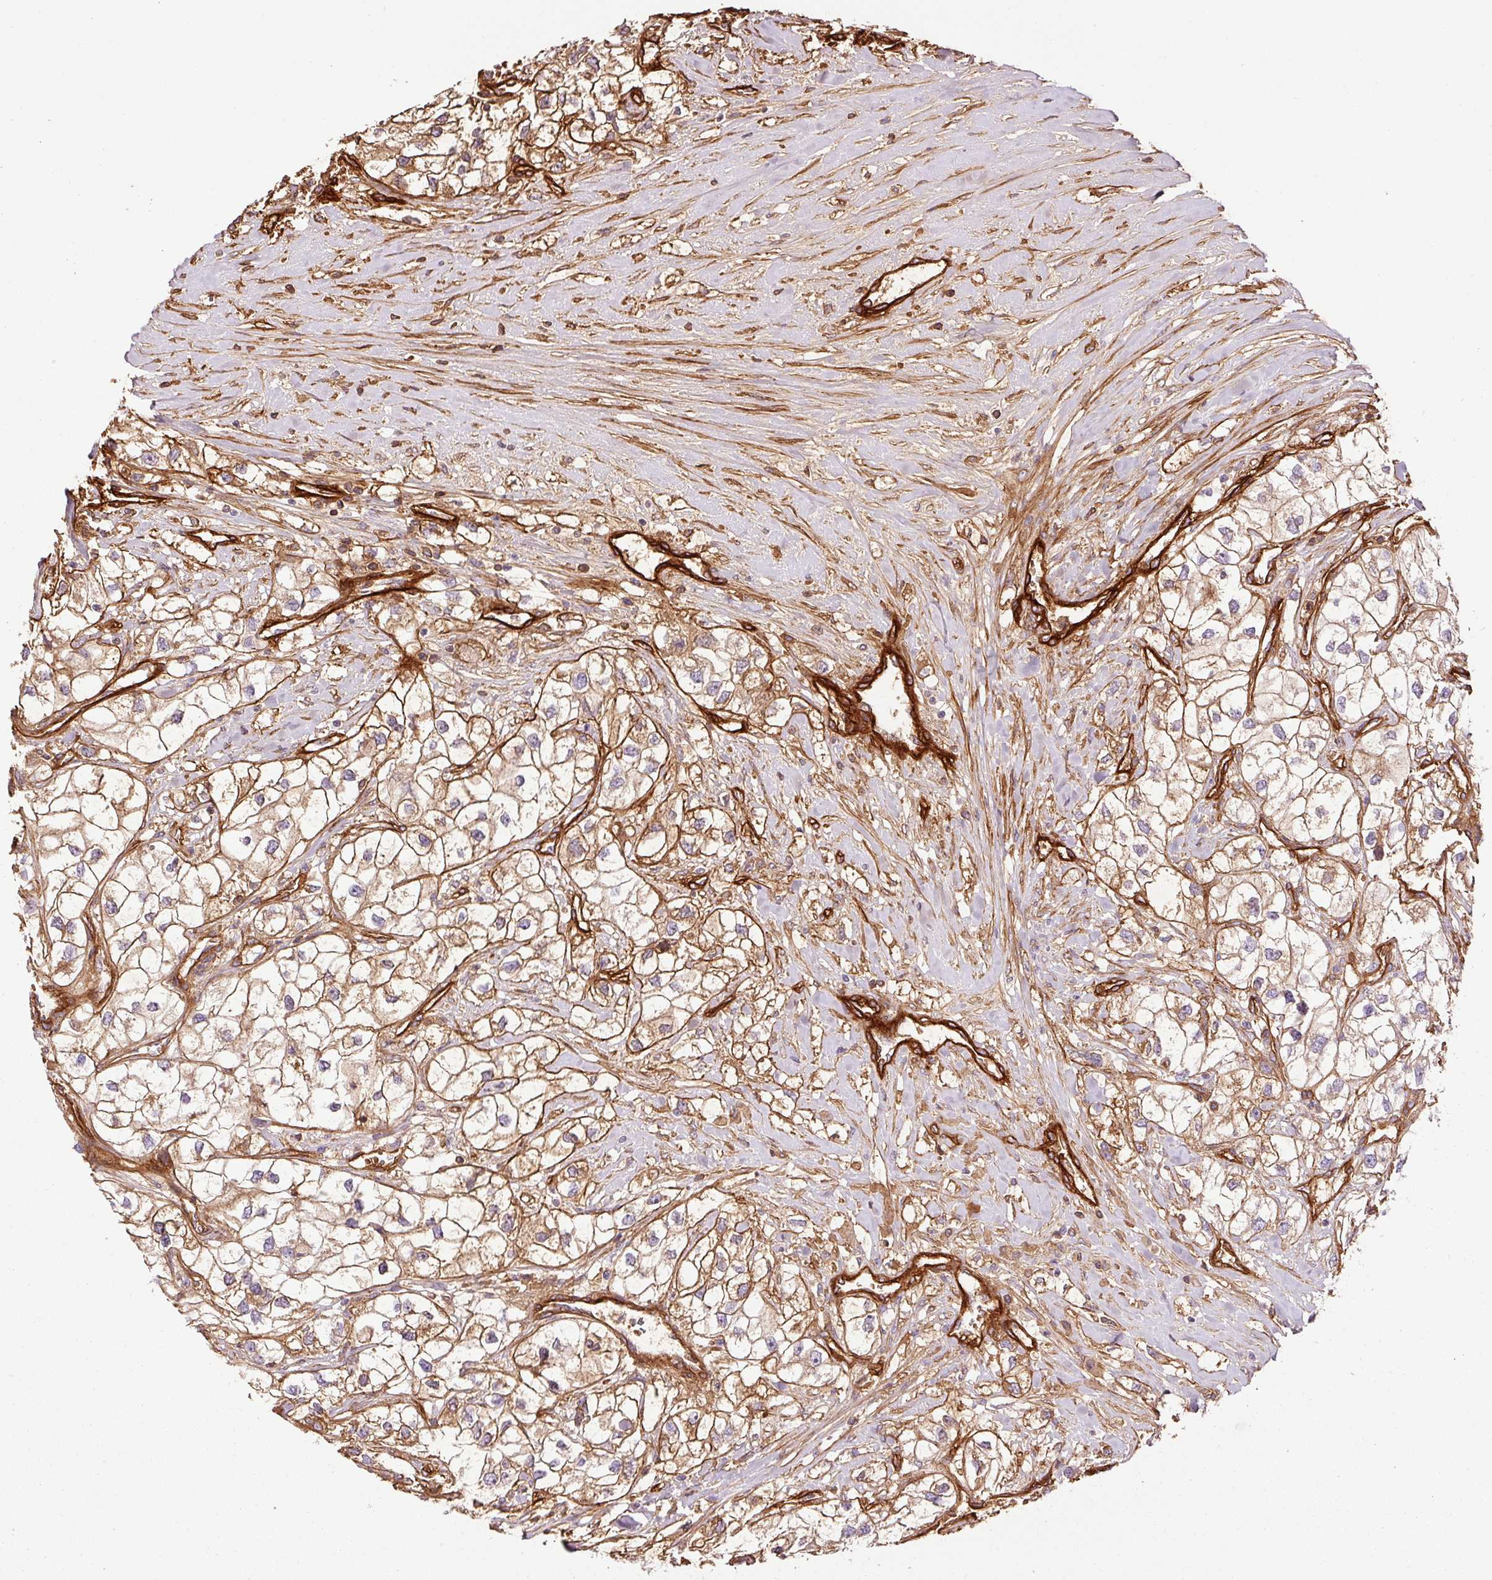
{"staining": {"intensity": "moderate", "quantity": "25%-75%", "location": "cytoplasmic/membranous"}, "tissue": "renal cancer", "cell_type": "Tumor cells", "image_type": "cancer", "snomed": [{"axis": "morphology", "description": "Adenocarcinoma, NOS"}, {"axis": "topography", "description": "Kidney"}], "caption": "Immunohistochemistry (IHC) image of neoplastic tissue: human adenocarcinoma (renal) stained using IHC demonstrates medium levels of moderate protein expression localized specifically in the cytoplasmic/membranous of tumor cells, appearing as a cytoplasmic/membranous brown color.", "gene": "NID2", "patient": {"sex": "male", "age": 59}}